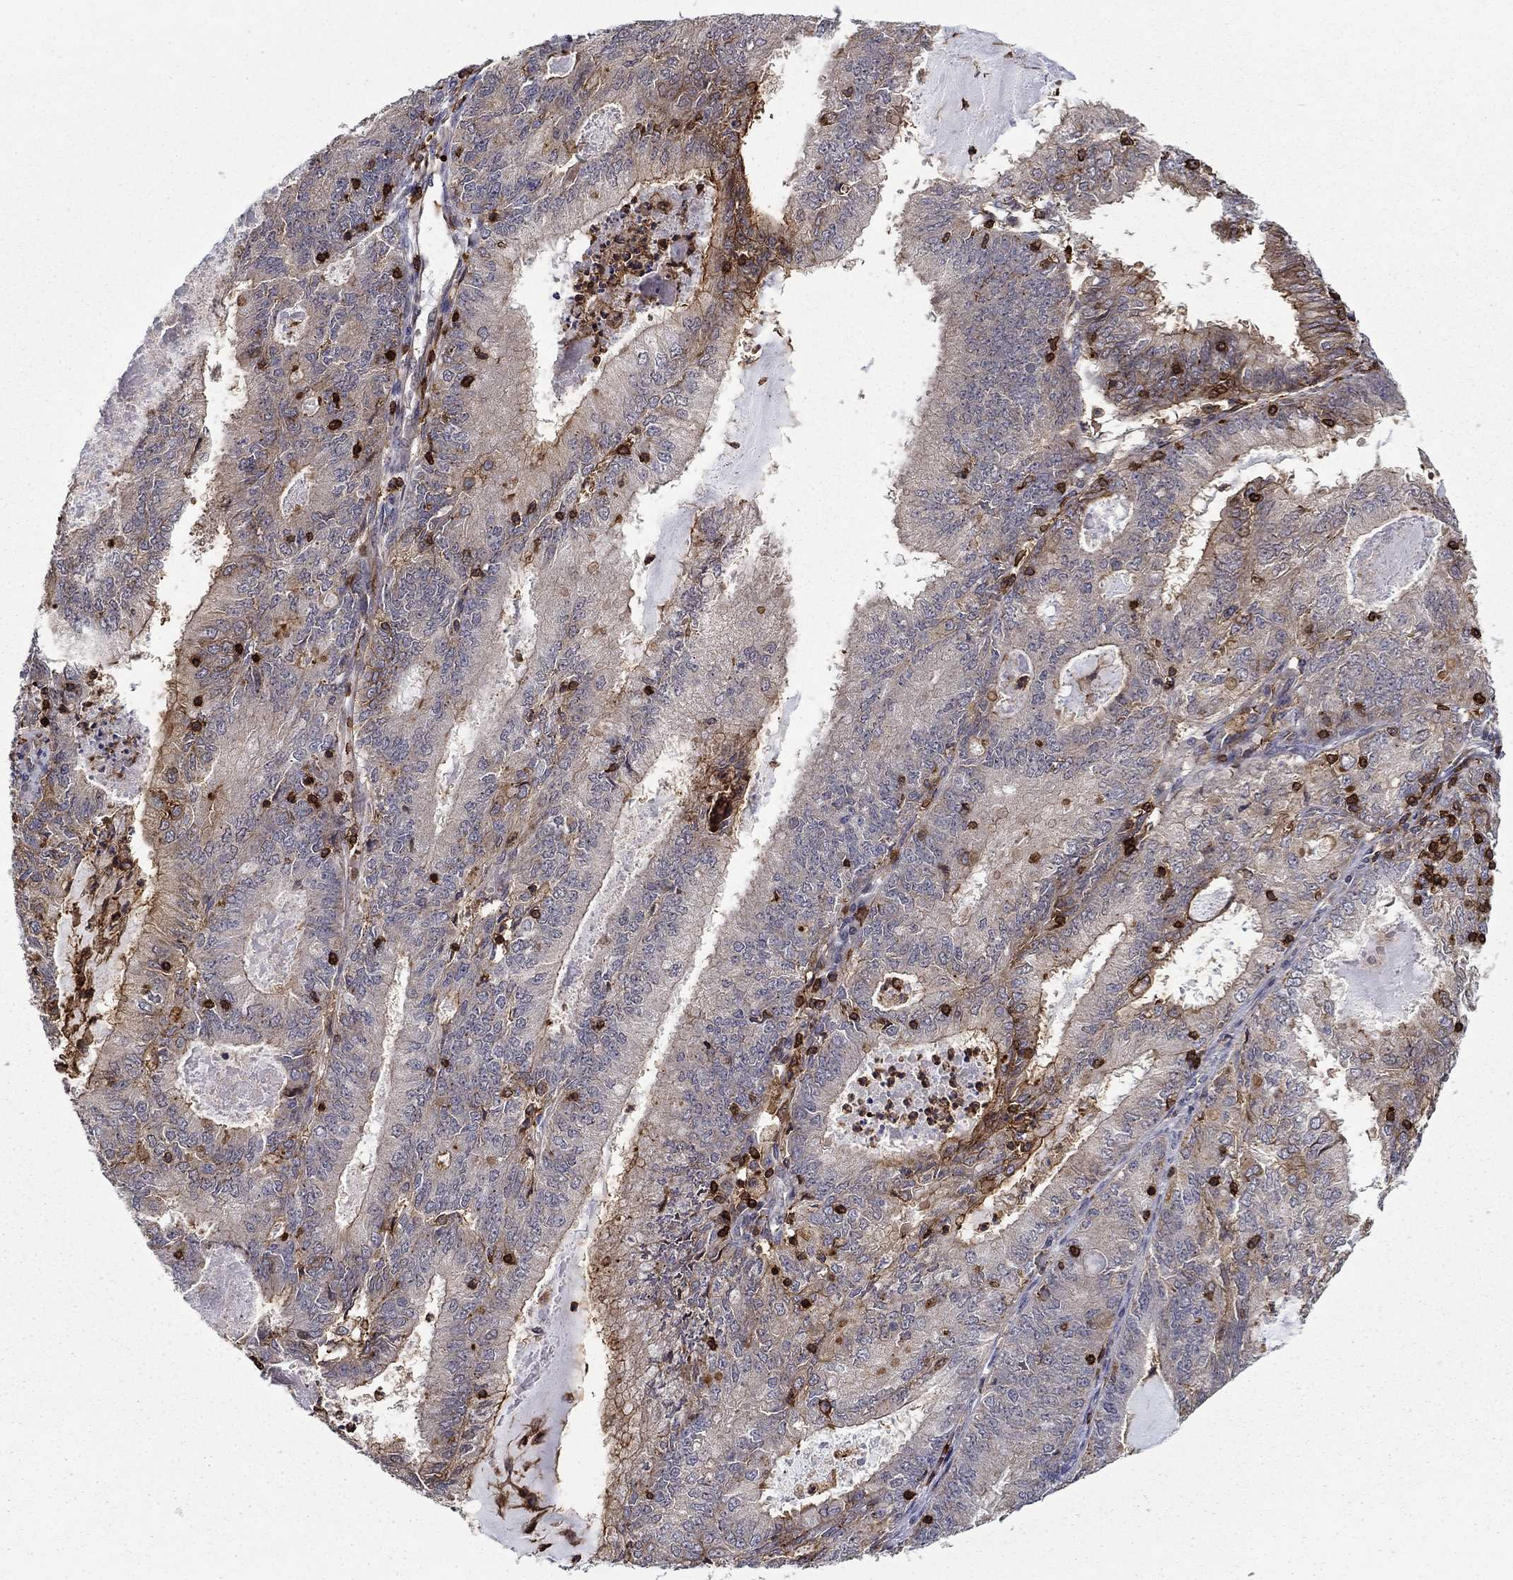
{"staining": {"intensity": "strong", "quantity": "<25%", "location": "cytoplasmic/membranous"}, "tissue": "endometrial cancer", "cell_type": "Tumor cells", "image_type": "cancer", "snomed": [{"axis": "morphology", "description": "Adenocarcinoma, NOS"}, {"axis": "topography", "description": "Endometrium"}], "caption": "Immunohistochemistry (IHC) histopathology image of neoplastic tissue: human endometrial cancer (adenocarcinoma) stained using immunohistochemistry (IHC) shows medium levels of strong protein expression localized specifically in the cytoplasmic/membranous of tumor cells, appearing as a cytoplasmic/membranous brown color.", "gene": "ADM", "patient": {"sex": "female", "age": 57}}